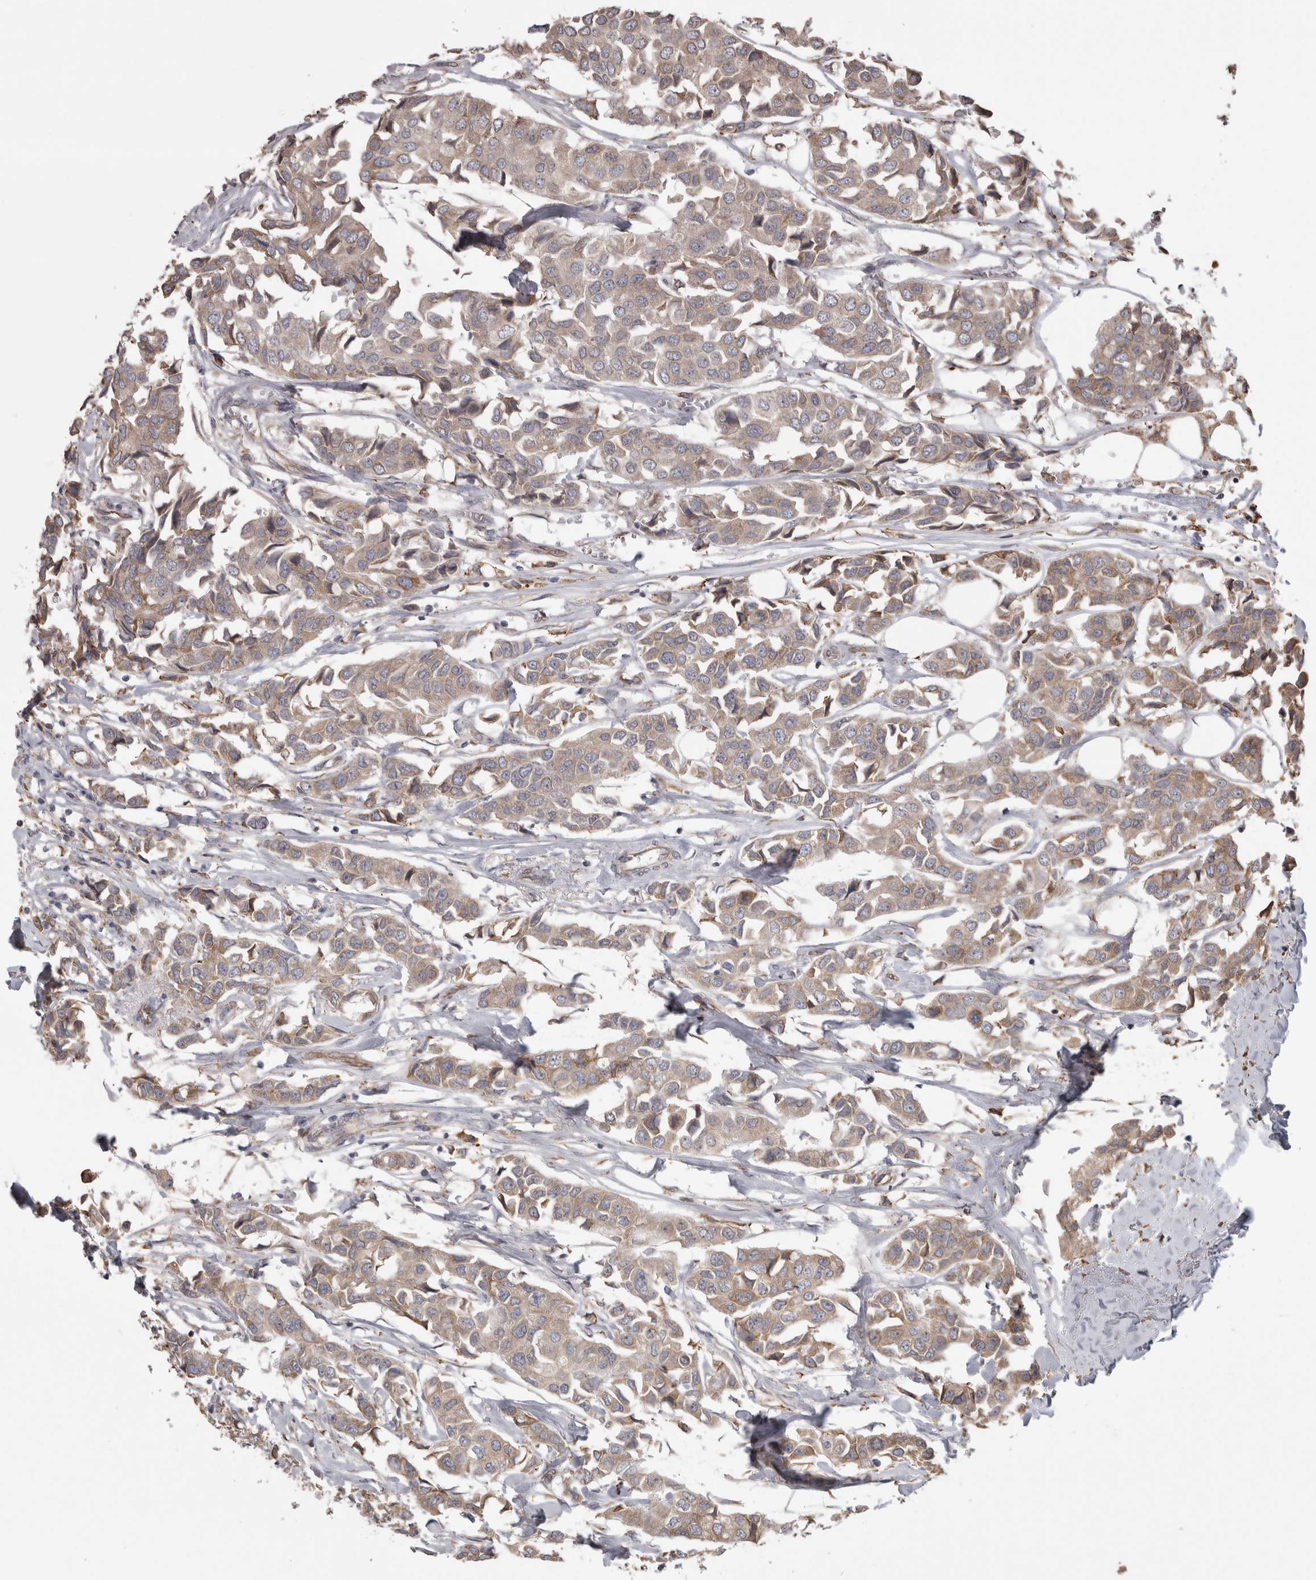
{"staining": {"intensity": "weak", "quantity": ">75%", "location": "cytoplasmic/membranous"}, "tissue": "breast cancer", "cell_type": "Tumor cells", "image_type": "cancer", "snomed": [{"axis": "morphology", "description": "Duct carcinoma"}, {"axis": "topography", "description": "Breast"}], "caption": "Weak cytoplasmic/membranous expression for a protein is identified in about >75% of tumor cells of breast cancer (infiltrating ductal carcinoma) using immunohistochemistry (IHC).", "gene": "PON2", "patient": {"sex": "female", "age": 80}}